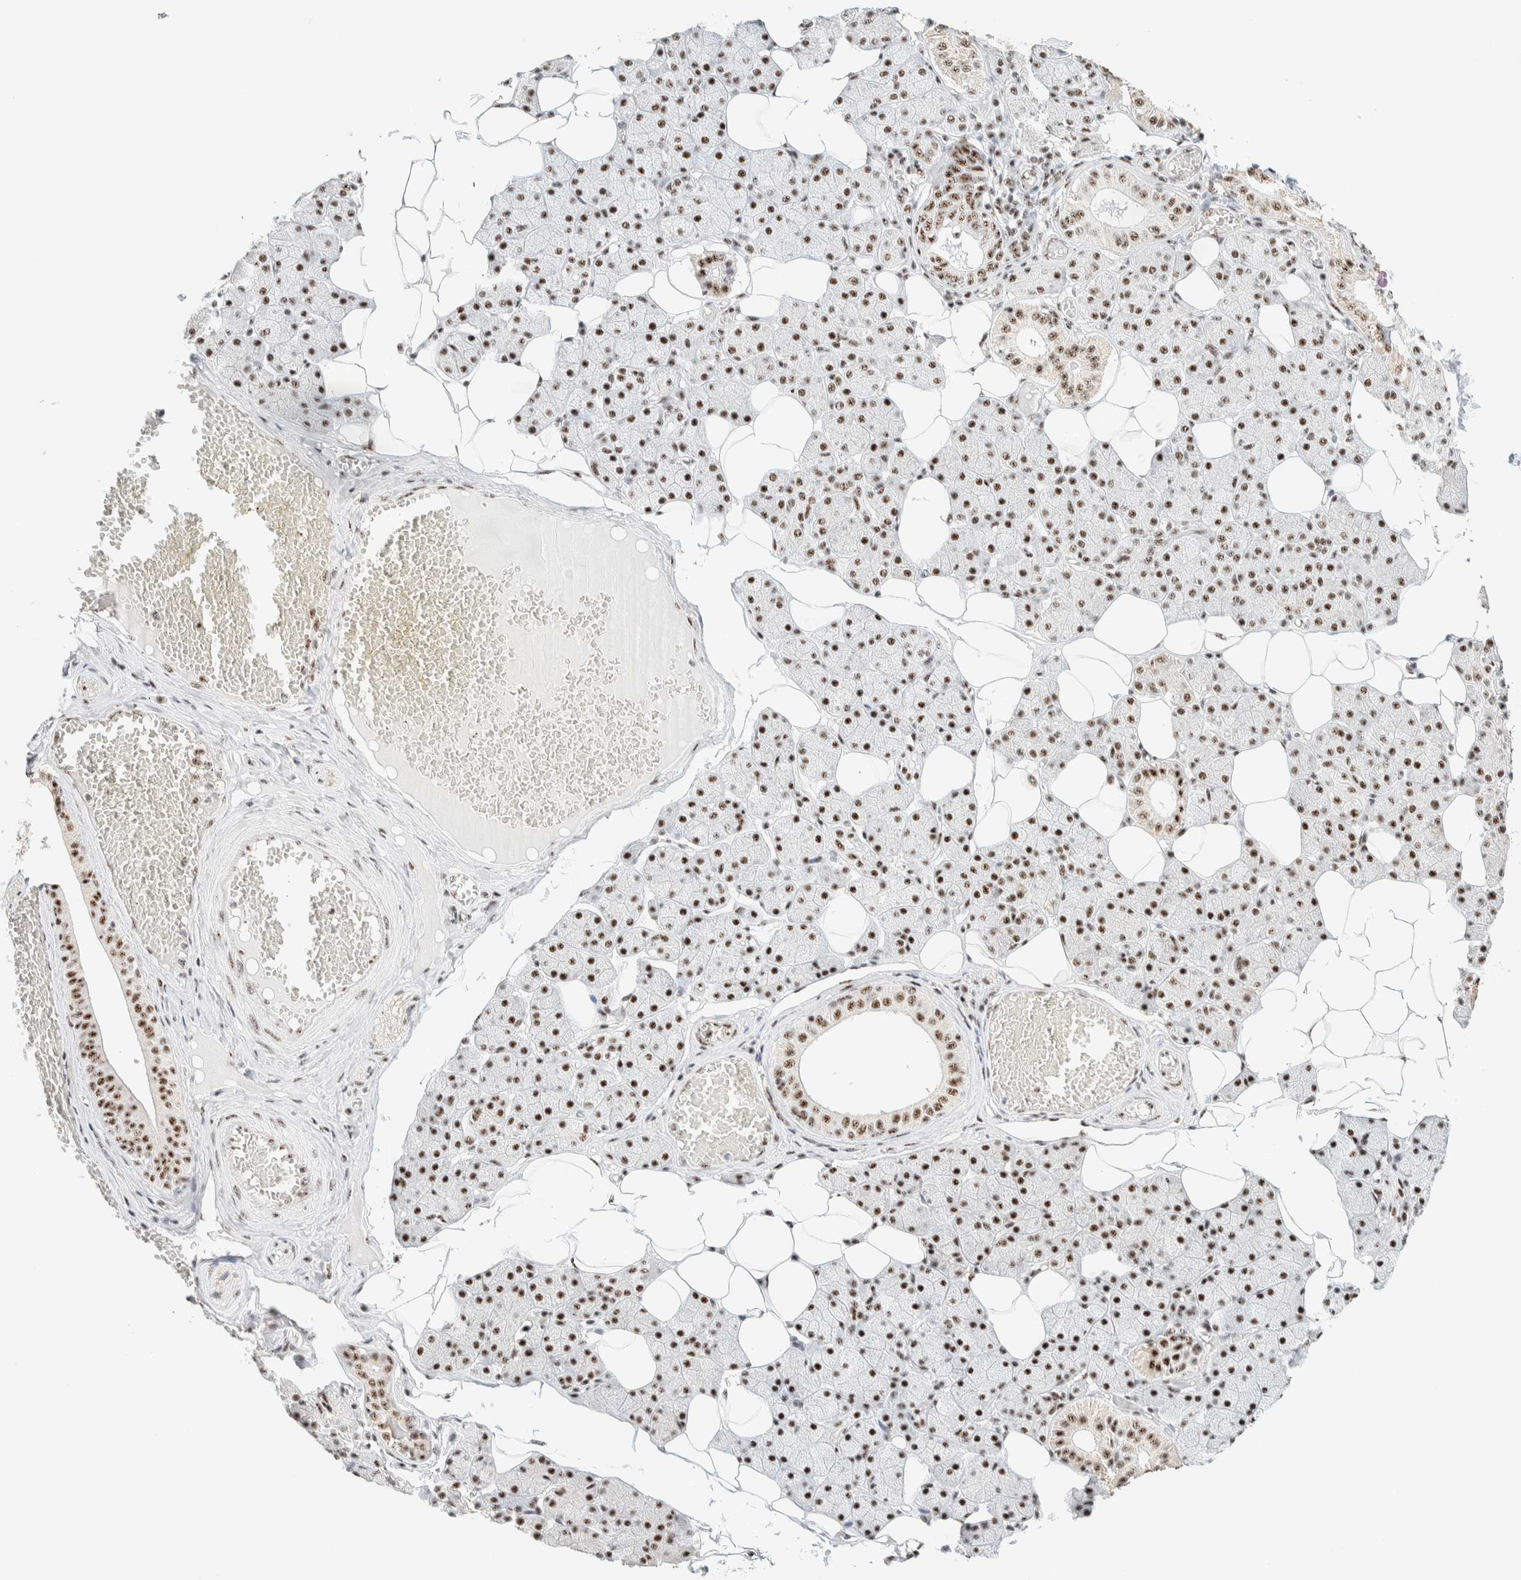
{"staining": {"intensity": "moderate", "quantity": ">75%", "location": "nuclear"}, "tissue": "salivary gland", "cell_type": "Glandular cells", "image_type": "normal", "snomed": [{"axis": "morphology", "description": "Normal tissue, NOS"}, {"axis": "topography", "description": "Salivary gland"}], "caption": "High-power microscopy captured an immunohistochemistry image of benign salivary gland, revealing moderate nuclear positivity in approximately >75% of glandular cells.", "gene": "SON", "patient": {"sex": "female", "age": 33}}